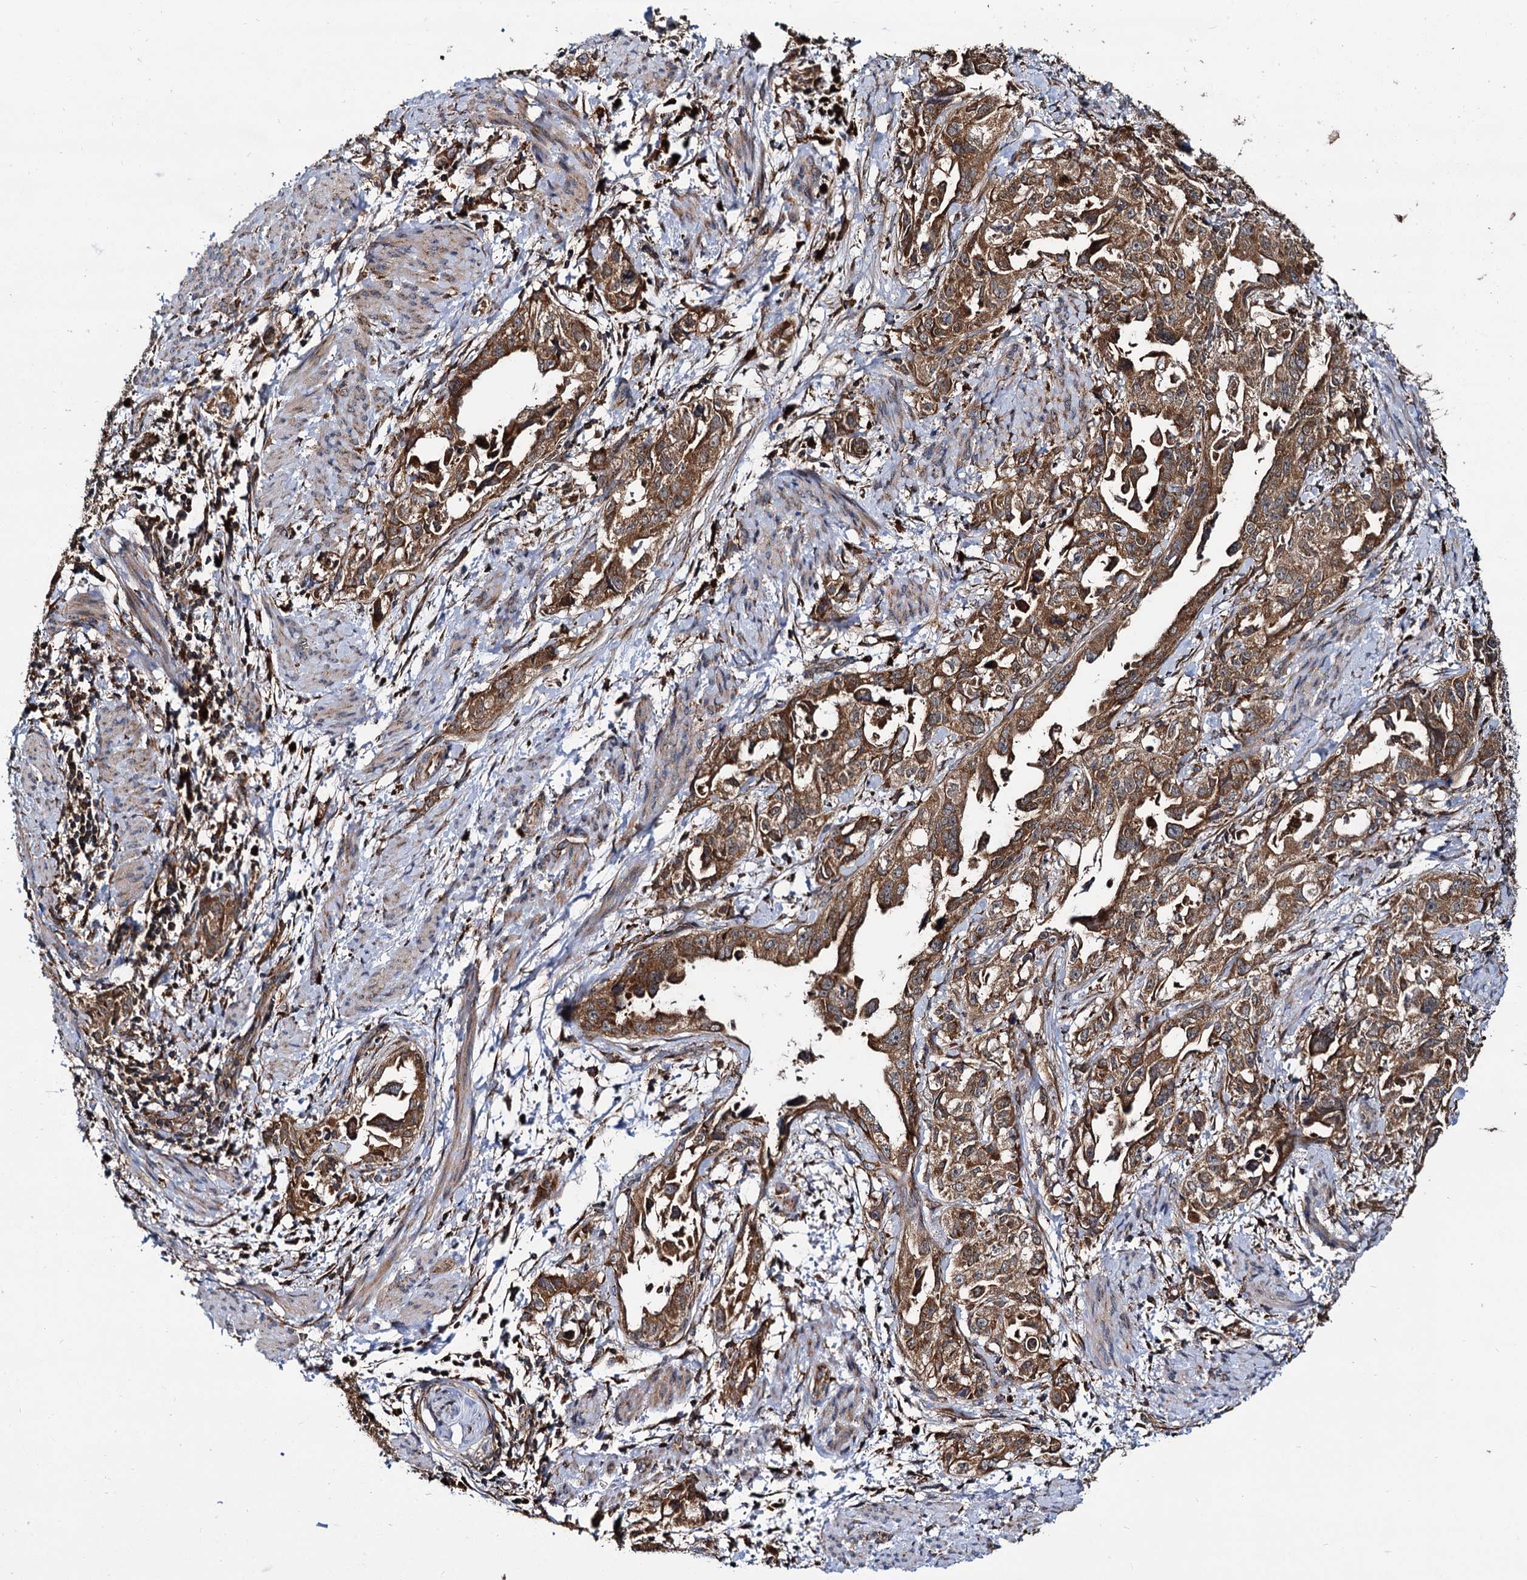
{"staining": {"intensity": "moderate", "quantity": ">75%", "location": "cytoplasmic/membranous"}, "tissue": "endometrial cancer", "cell_type": "Tumor cells", "image_type": "cancer", "snomed": [{"axis": "morphology", "description": "Adenocarcinoma, NOS"}, {"axis": "topography", "description": "Endometrium"}], "caption": "This photomicrograph exhibits adenocarcinoma (endometrial) stained with immunohistochemistry to label a protein in brown. The cytoplasmic/membranous of tumor cells show moderate positivity for the protein. Nuclei are counter-stained blue.", "gene": "UFM1", "patient": {"sex": "female", "age": 65}}